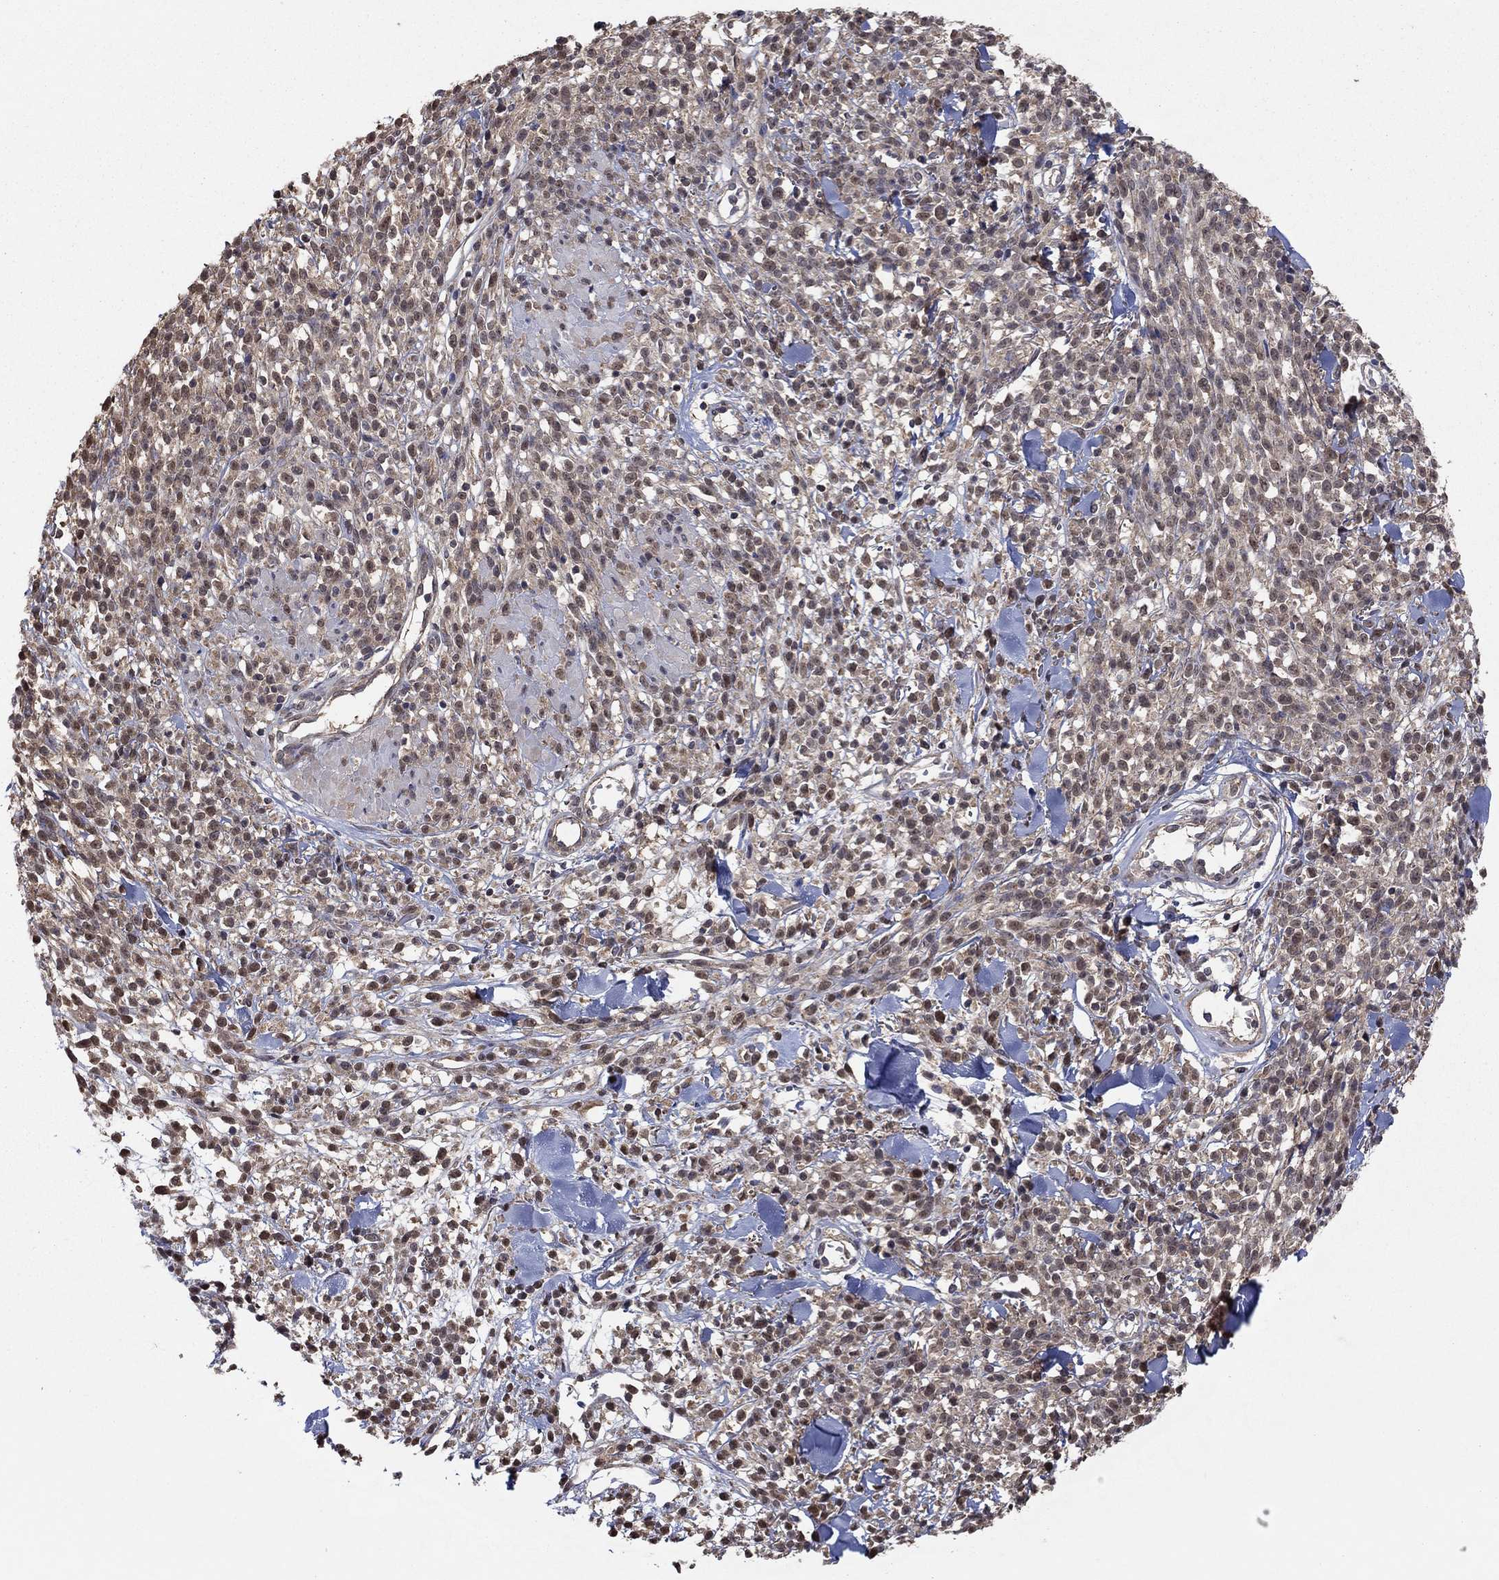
{"staining": {"intensity": "strong", "quantity": "<25%", "location": "cytoplasmic/membranous"}, "tissue": "melanoma", "cell_type": "Tumor cells", "image_type": "cancer", "snomed": [{"axis": "morphology", "description": "Malignant melanoma, NOS"}, {"axis": "topography", "description": "Skin"}, {"axis": "topography", "description": "Skin of trunk"}], "caption": "There is medium levels of strong cytoplasmic/membranous positivity in tumor cells of melanoma, as demonstrated by immunohistochemical staining (brown color).", "gene": "RNF114", "patient": {"sex": "male", "age": 74}}